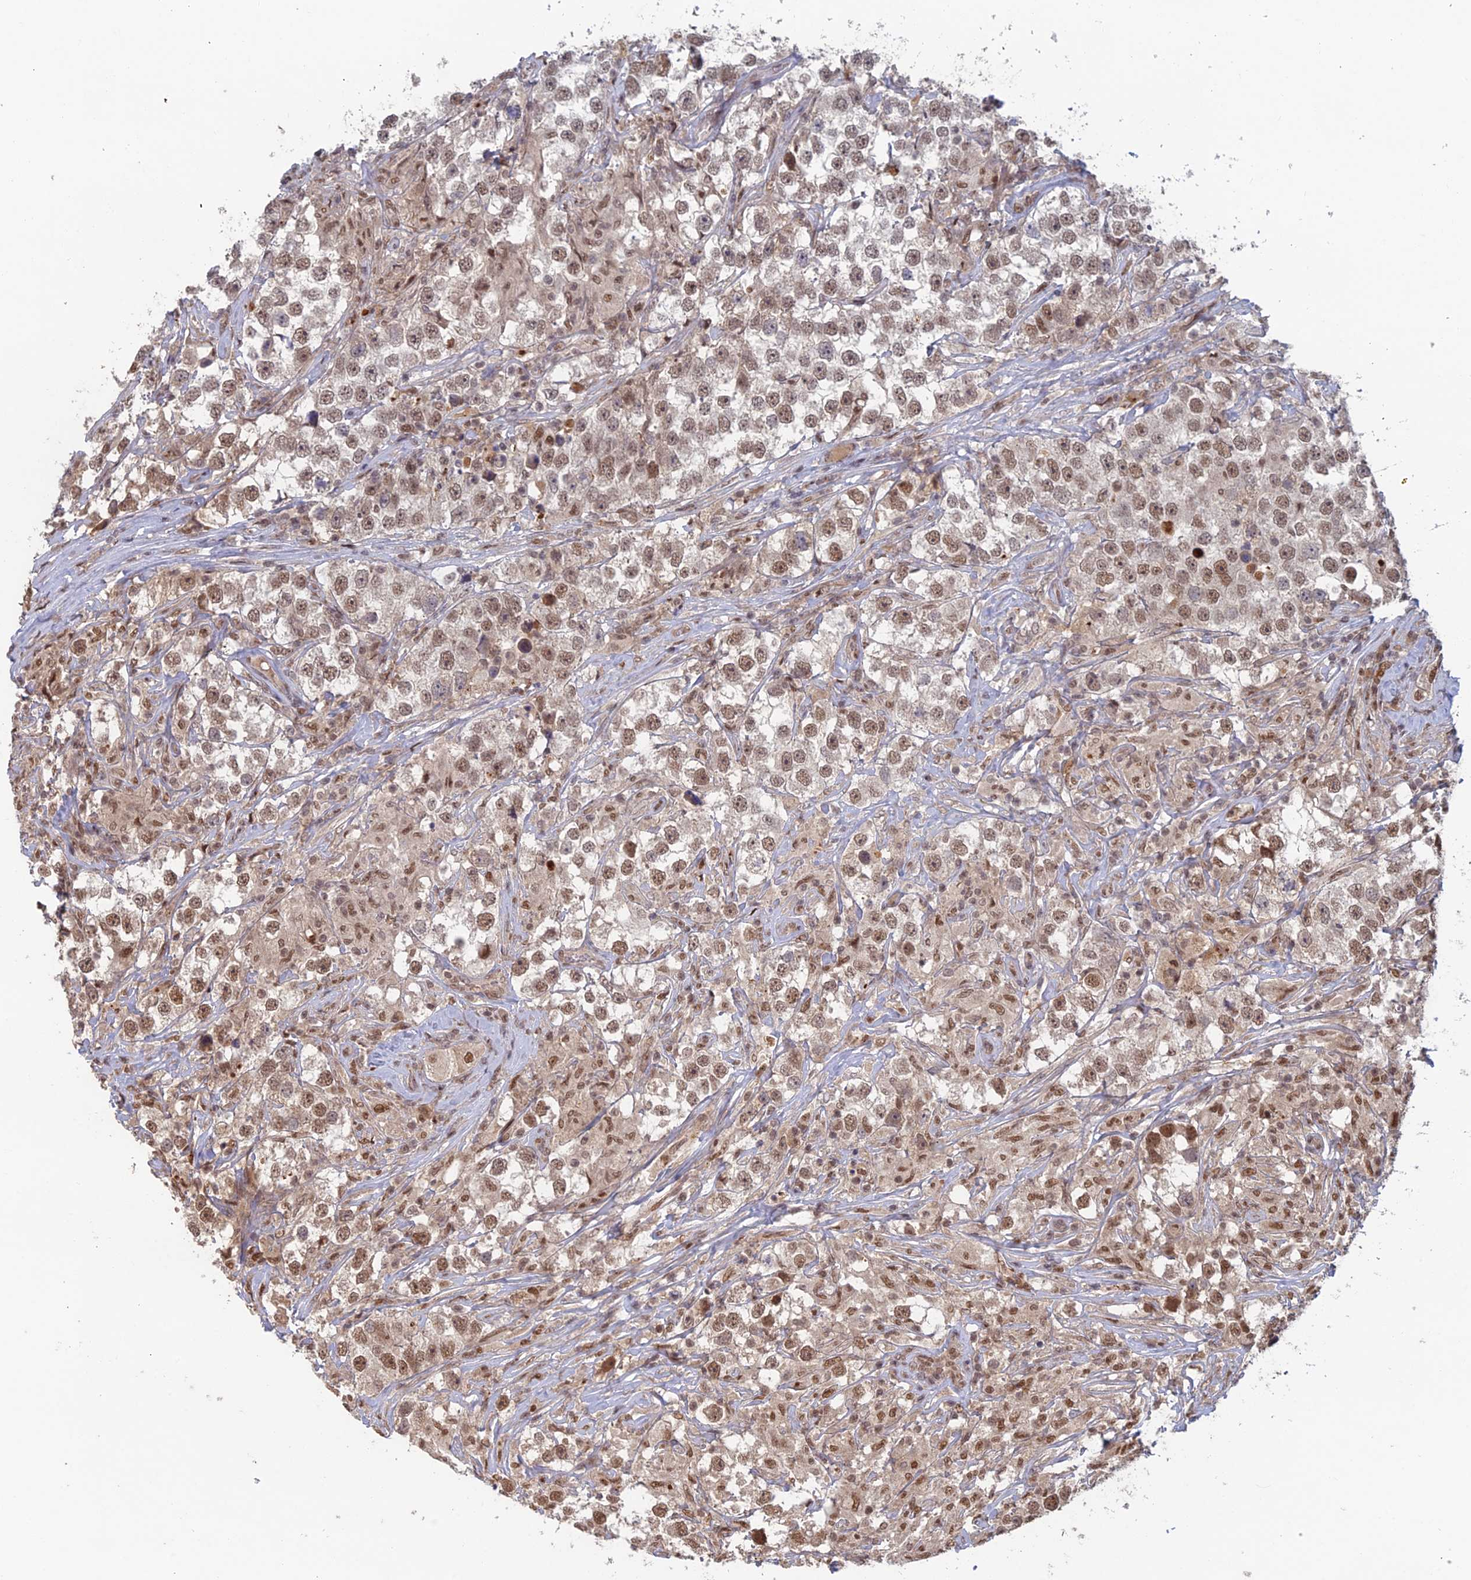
{"staining": {"intensity": "moderate", "quantity": ">75%", "location": "nuclear"}, "tissue": "testis cancer", "cell_type": "Tumor cells", "image_type": "cancer", "snomed": [{"axis": "morphology", "description": "Seminoma, NOS"}, {"axis": "topography", "description": "Testis"}], "caption": "An image showing moderate nuclear staining in about >75% of tumor cells in testis seminoma, as visualized by brown immunohistochemical staining.", "gene": "RANBP3", "patient": {"sex": "male", "age": 46}}